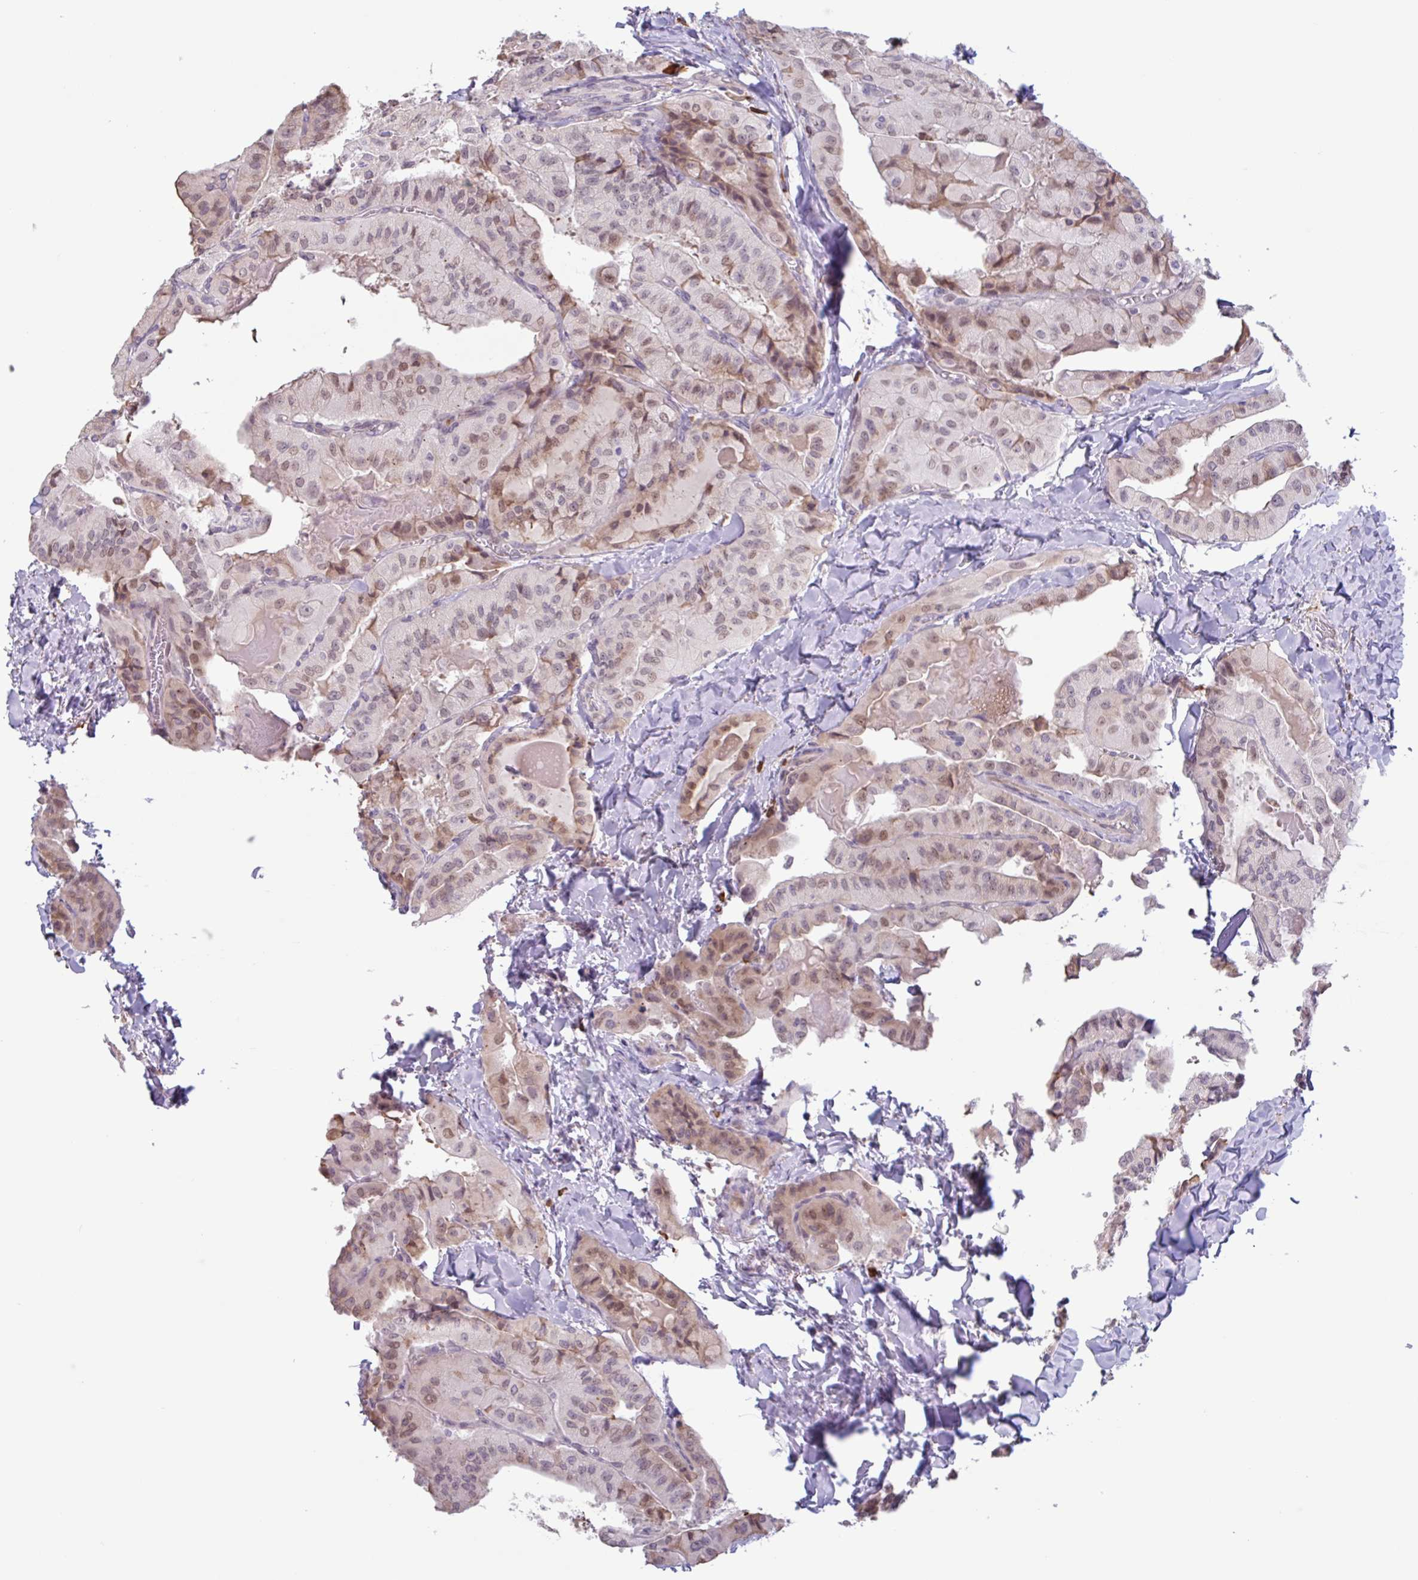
{"staining": {"intensity": "weak", "quantity": "25%-75%", "location": "nuclear"}, "tissue": "thyroid cancer", "cell_type": "Tumor cells", "image_type": "cancer", "snomed": [{"axis": "morphology", "description": "Normal tissue, NOS"}, {"axis": "morphology", "description": "Papillary adenocarcinoma, NOS"}, {"axis": "topography", "description": "Thyroid gland"}], "caption": "Immunohistochemical staining of thyroid papillary adenocarcinoma reveals low levels of weak nuclear protein staining in about 25%-75% of tumor cells.", "gene": "TAF1D", "patient": {"sex": "female", "age": 59}}